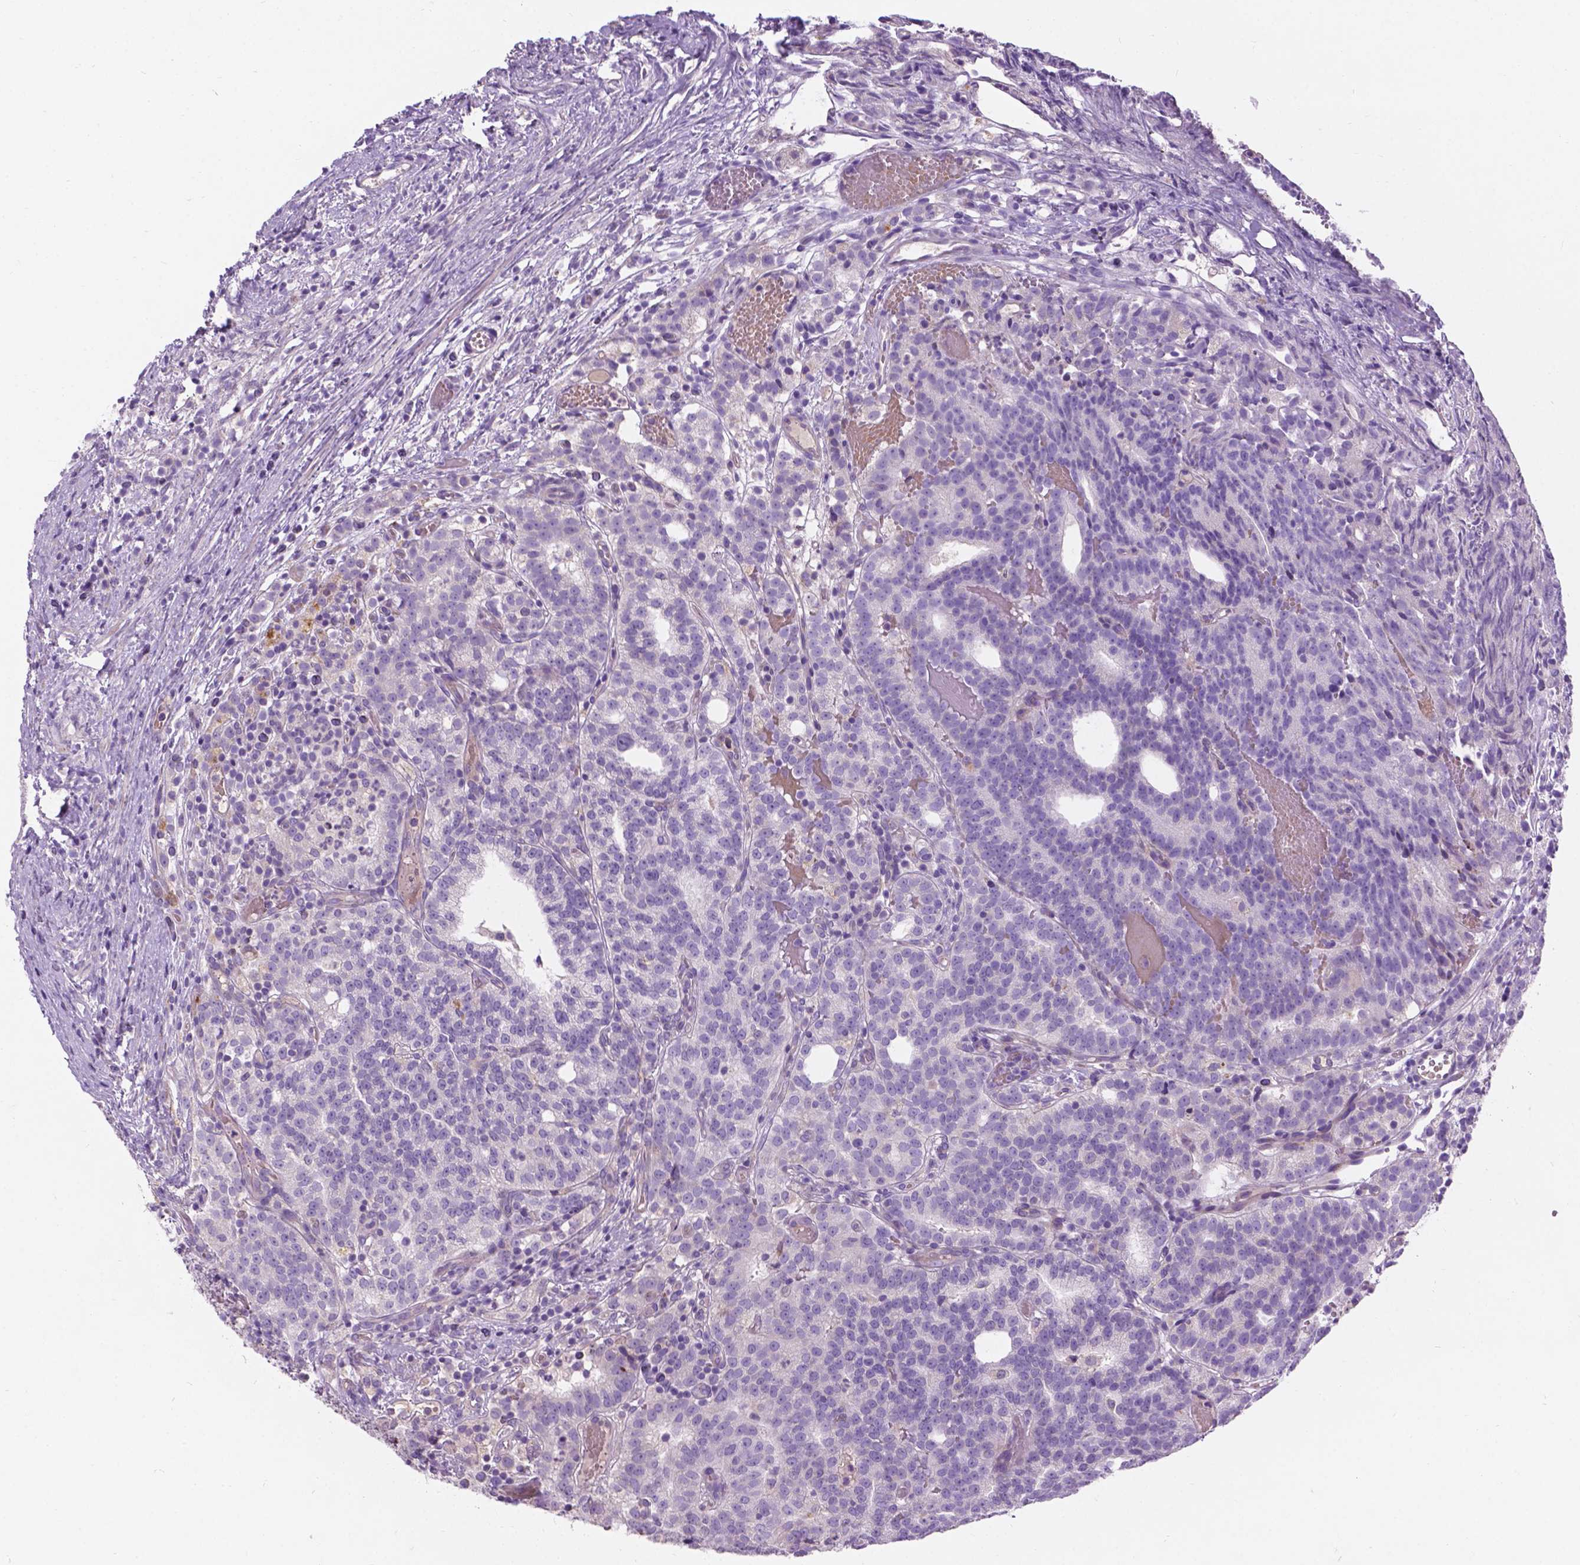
{"staining": {"intensity": "negative", "quantity": "none", "location": "none"}, "tissue": "prostate cancer", "cell_type": "Tumor cells", "image_type": "cancer", "snomed": [{"axis": "morphology", "description": "Adenocarcinoma, High grade"}, {"axis": "topography", "description": "Prostate"}], "caption": "Tumor cells are negative for brown protein staining in high-grade adenocarcinoma (prostate).", "gene": "NOXO1", "patient": {"sex": "male", "age": 53}}